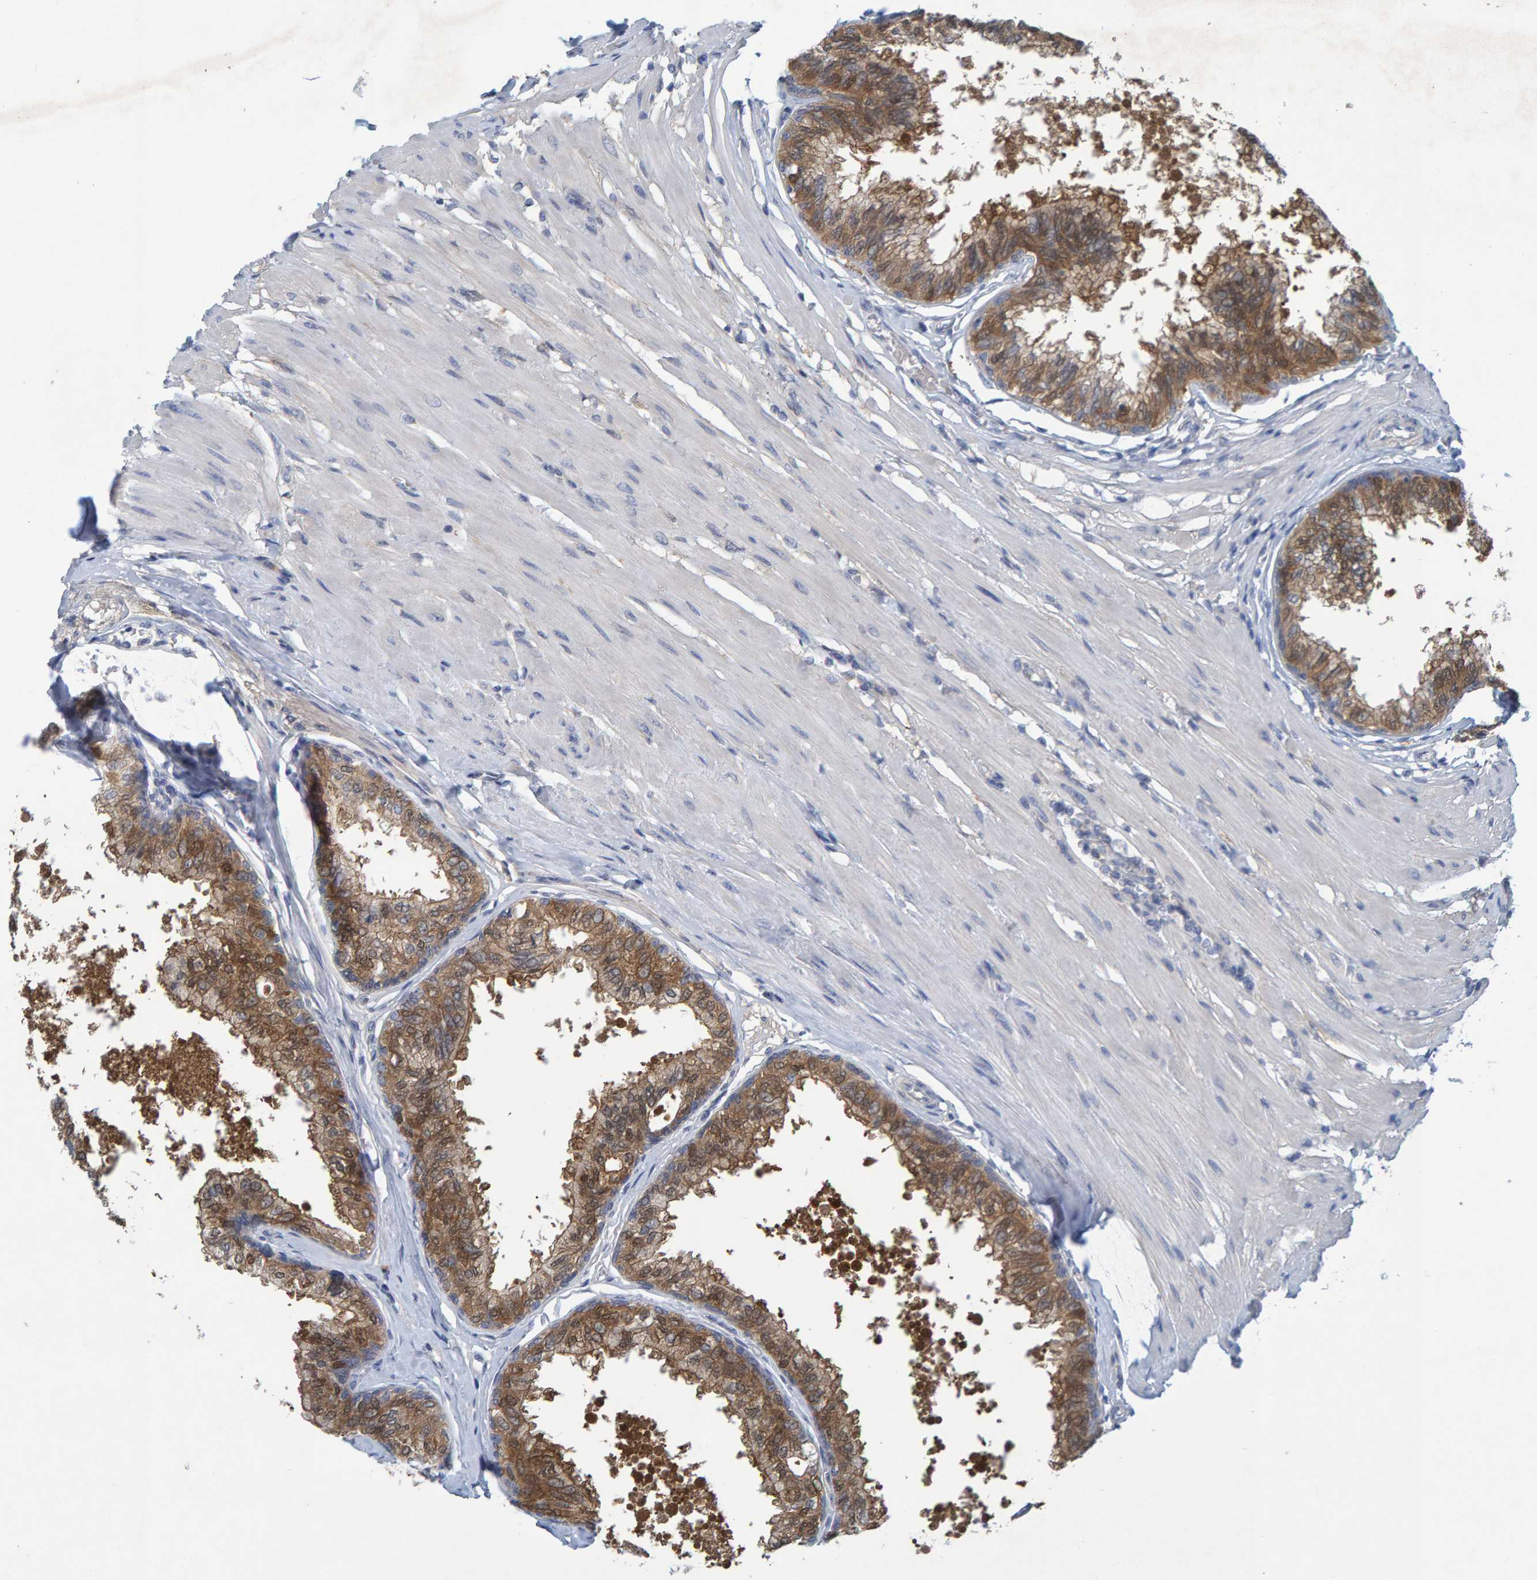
{"staining": {"intensity": "moderate", "quantity": "25%-75%", "location": "cytoplasmic/membranous"}, "tissue": "prostate", "cell_type": "Glandular cells", "image_type": "normal", "snomed": [{"axis": "morphology", "description": "Normal tissue, NOS"}, {"axis": "topography", "description": "Prostate"}, {"axis": "topography", "description": "Seminal veicle"}], "caption": "Unremarkable prostate was stained to show a protein in brown. There is medium levels of moderate cytoplasmic/membranous positivity in approximately 25%-75% of glandular cells.", "gene": "ALAD", "patient": {"sex": "male", "age": 60}}